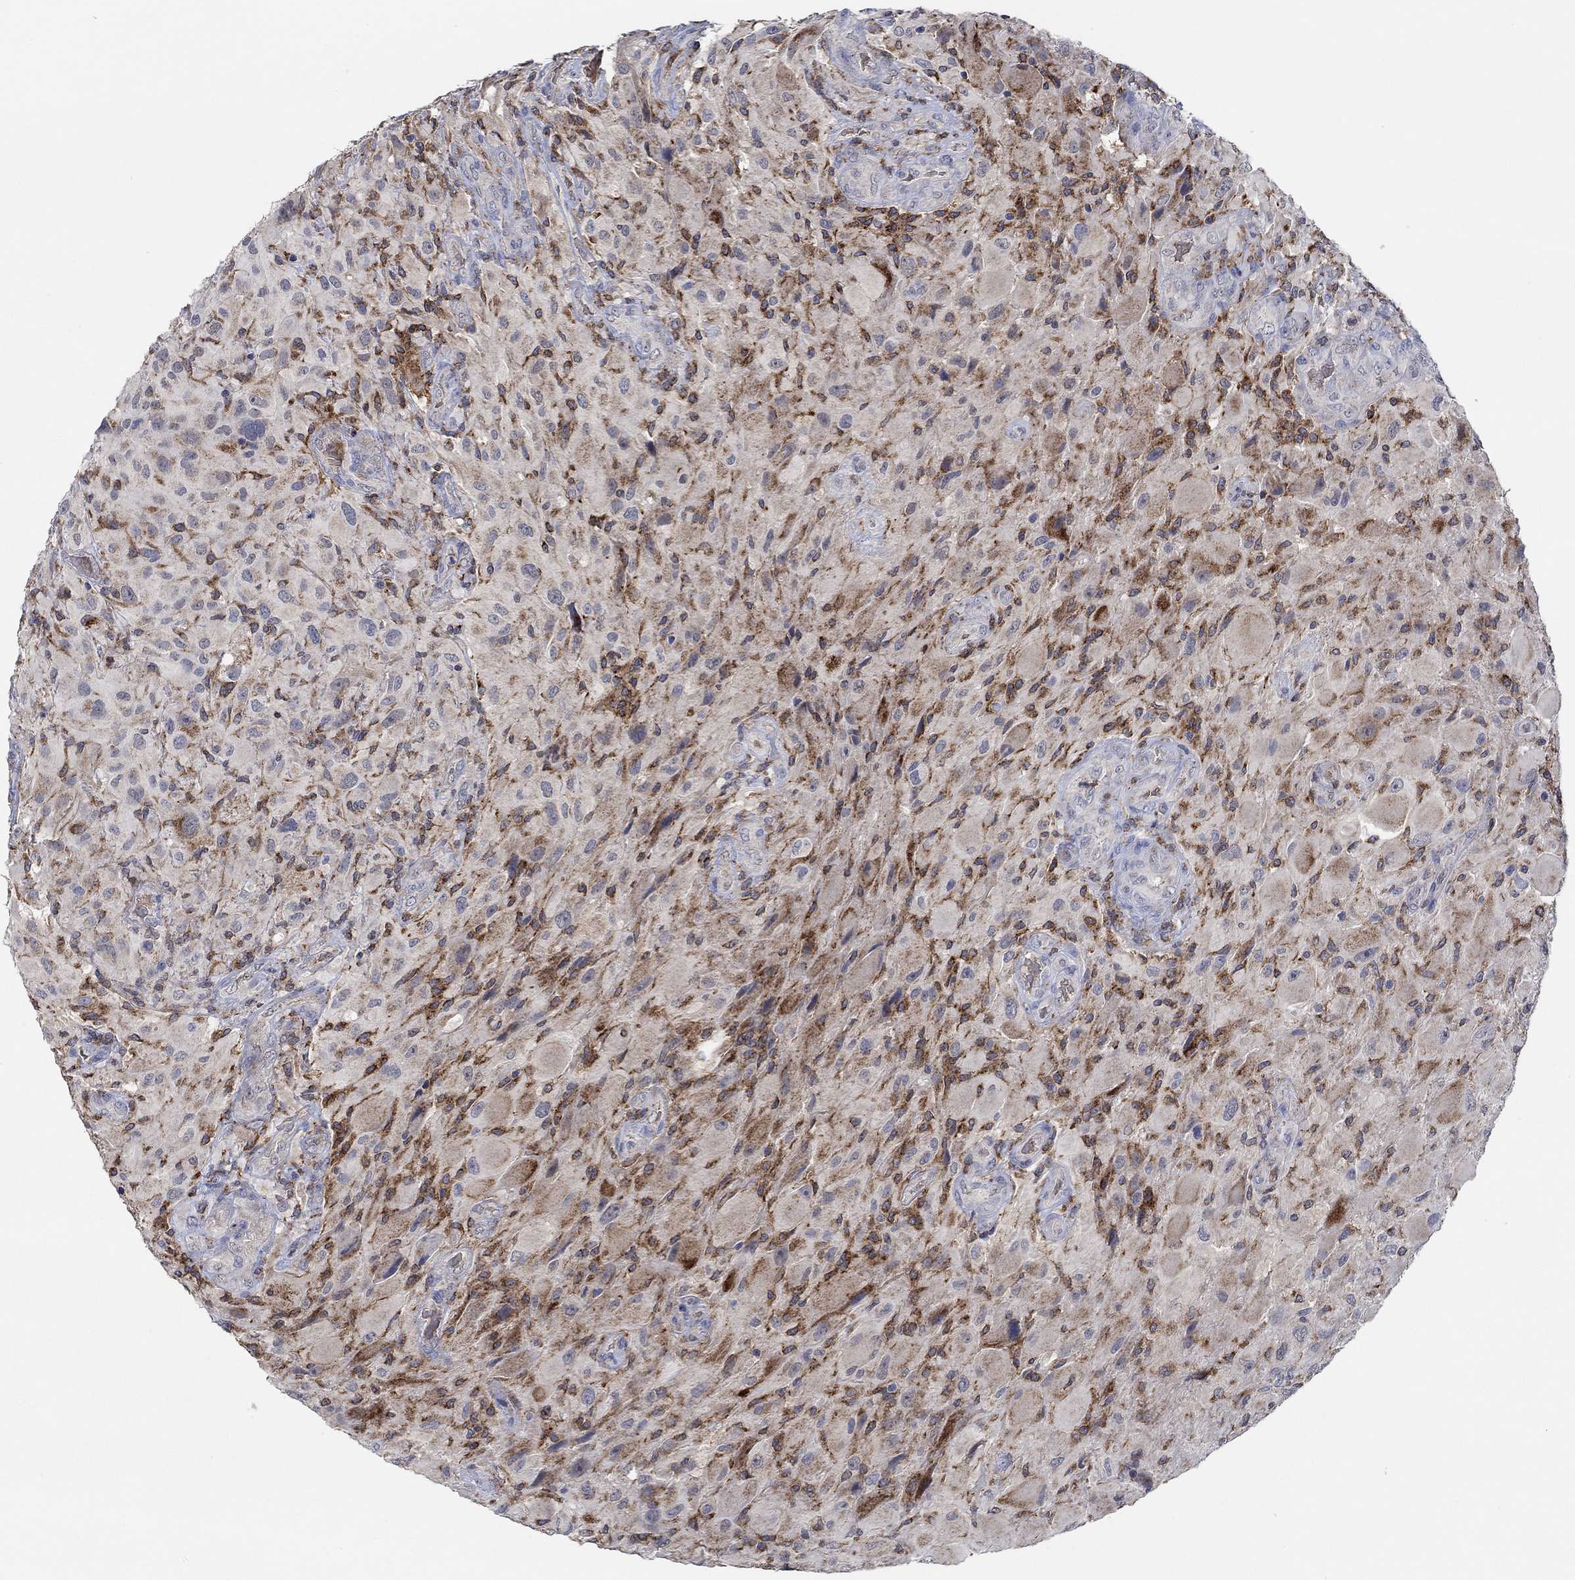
{"staining": {"intensity": "strong", "quantity": "<25%", "location": "cytoplasmic/membranous"}, "tissue": "glioma", "cell_type": "Tumor cells", "image_type": "cancer", "snomed": [{"axis": "morphology", "description": "Glioma, malignant, High grade"}, {"axis": "topography", "description": "Cerebral cortex"}], "caption": "Malignant glioma (high-grade) tissue displays strong cytoplasmic/membranous positivity in approximately <25% of tumor cells The protein of interest is stained brown, and the nuclei are stained in blue (DAB IHC with brightfield microscopy, high magnification).", "gene": "MPP1", "patient": {"sex": "male", "age": 35}}